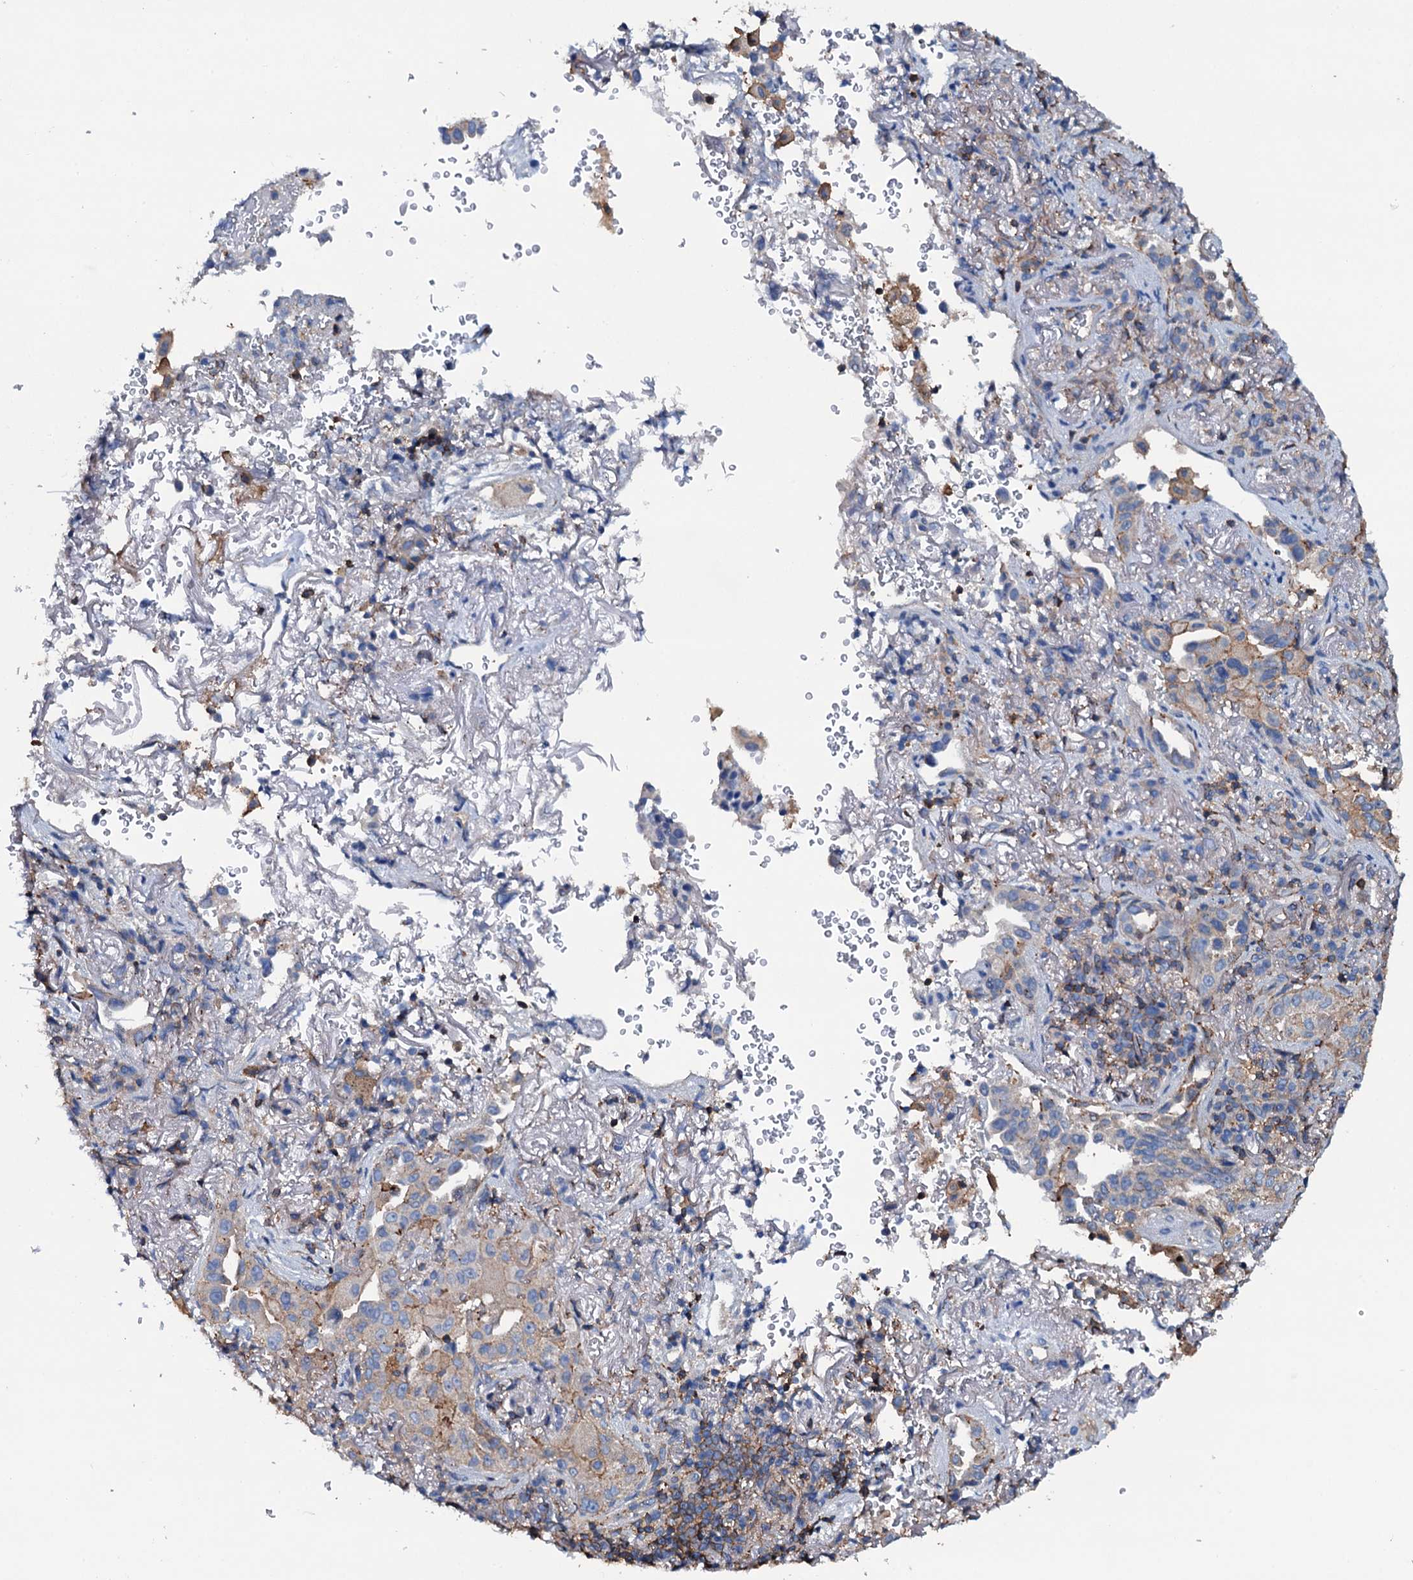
{"staining": {"intensity": "negative", "quantity": "none", "location": "none"}, "tissue": "lung cancer", "cell_type": "Tumor cells", "image_type": "cancer", "snomed": [{"axis": "morphology", "description": "Adenocarcinoma, NOS"}, {"axis": "topography", "description": "Lung"}], "caption": "There is no significant expression in tumor cells of lung cancer (adenocarcinoma). (DAB immunohistochemistry visualized using brightfield microscopy, high magnification).", "gene": "MS4A4E", "patient": {"sex": "female", "age": 69}}